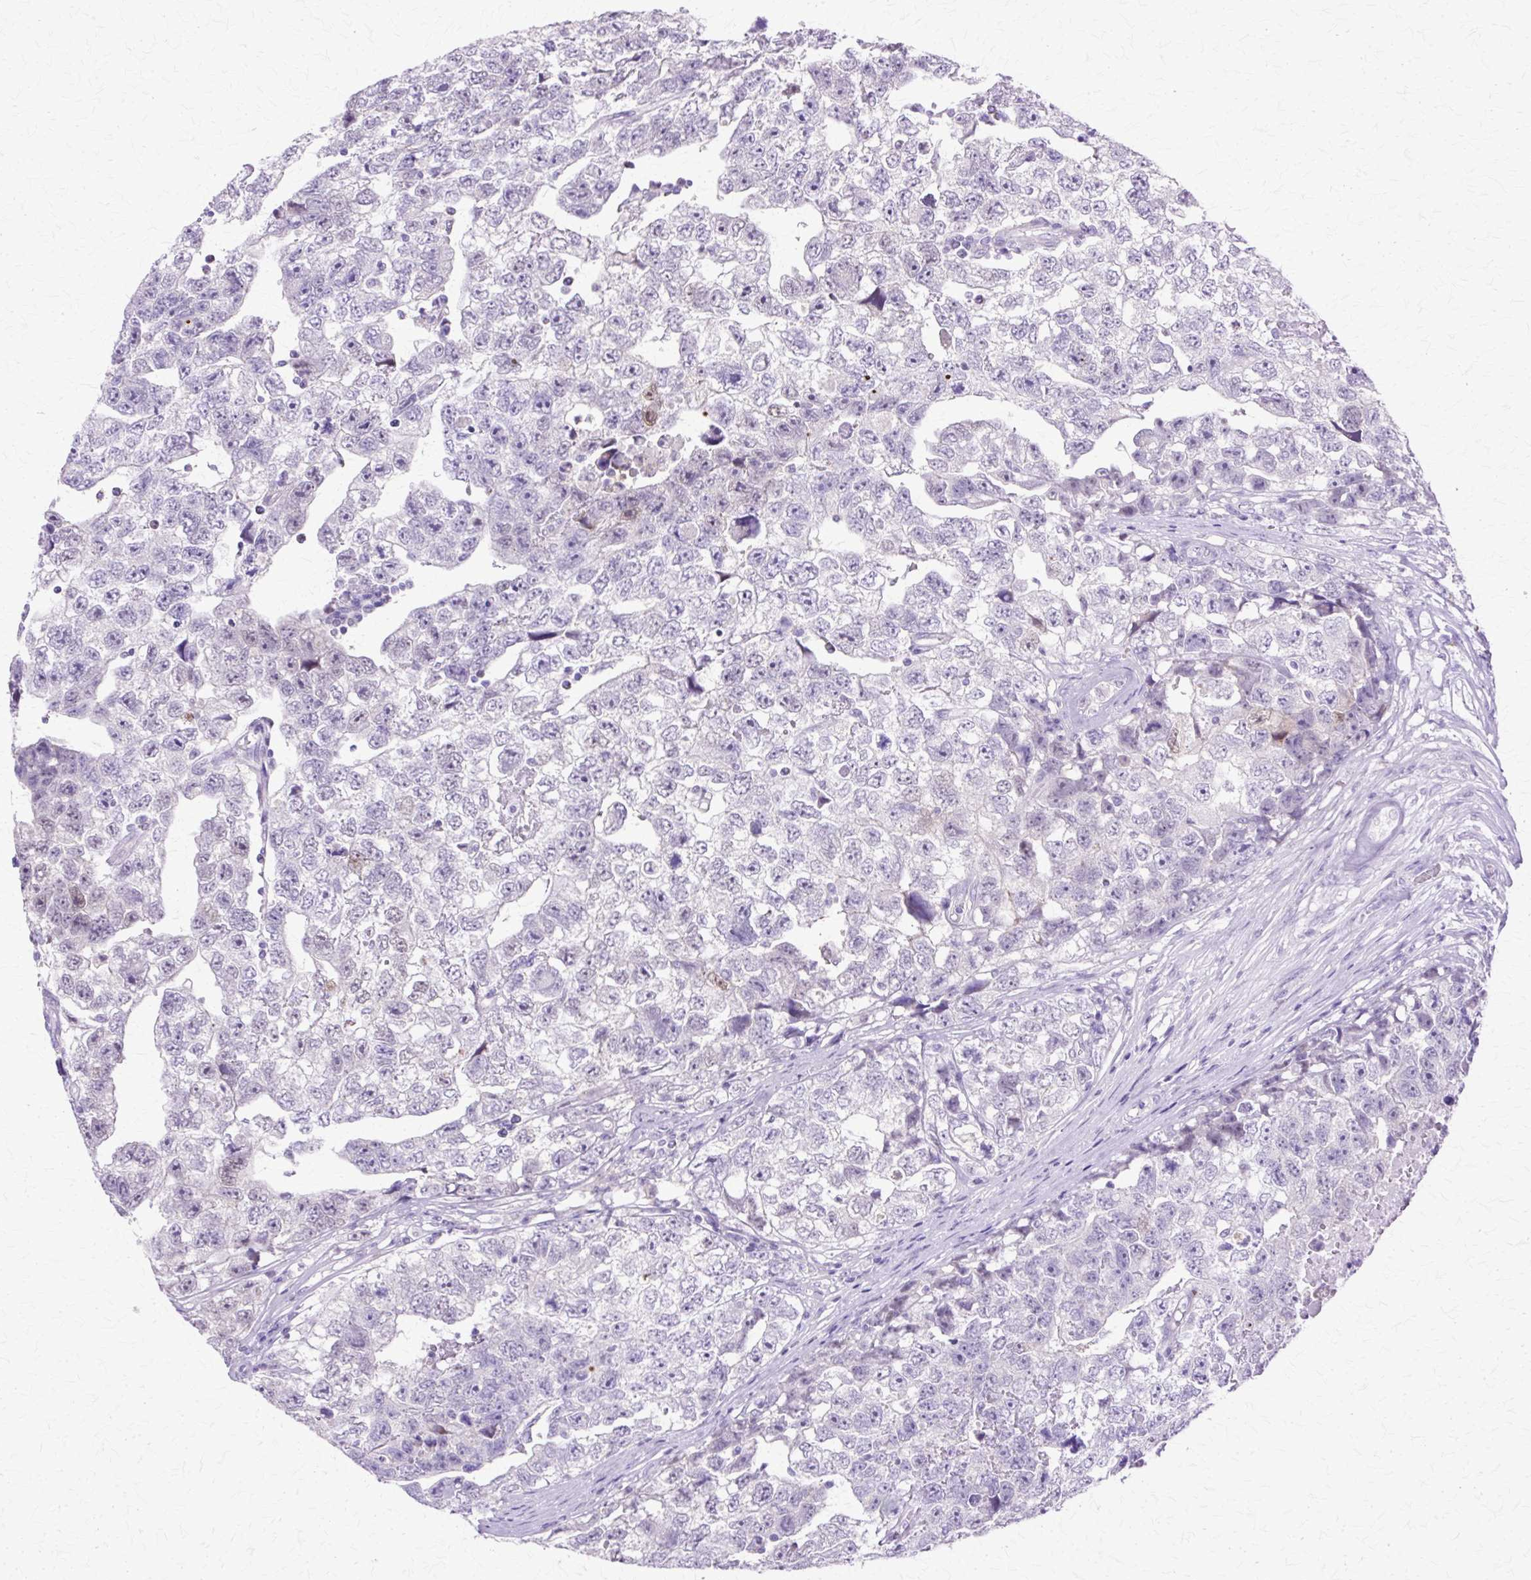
{"staining": {"intensity": "negative", "quantity": "none", "location": "none"}, "tissue": "testis cancer", "cell_type": "Tumor cells", "image_type": "cancer", "snomed": [{"axis": "morphology", "description": "Carcinoma, Embryonal, NOS"}, {"axis": "topography", "description": "Testis"}], "caption": "Protein analysis of testis cancer (embryonal carcinoma) exhibits no significant expression in tumor cells.", "gene": "HSPA8", "patient": {"sex": "male", "age": 22}}